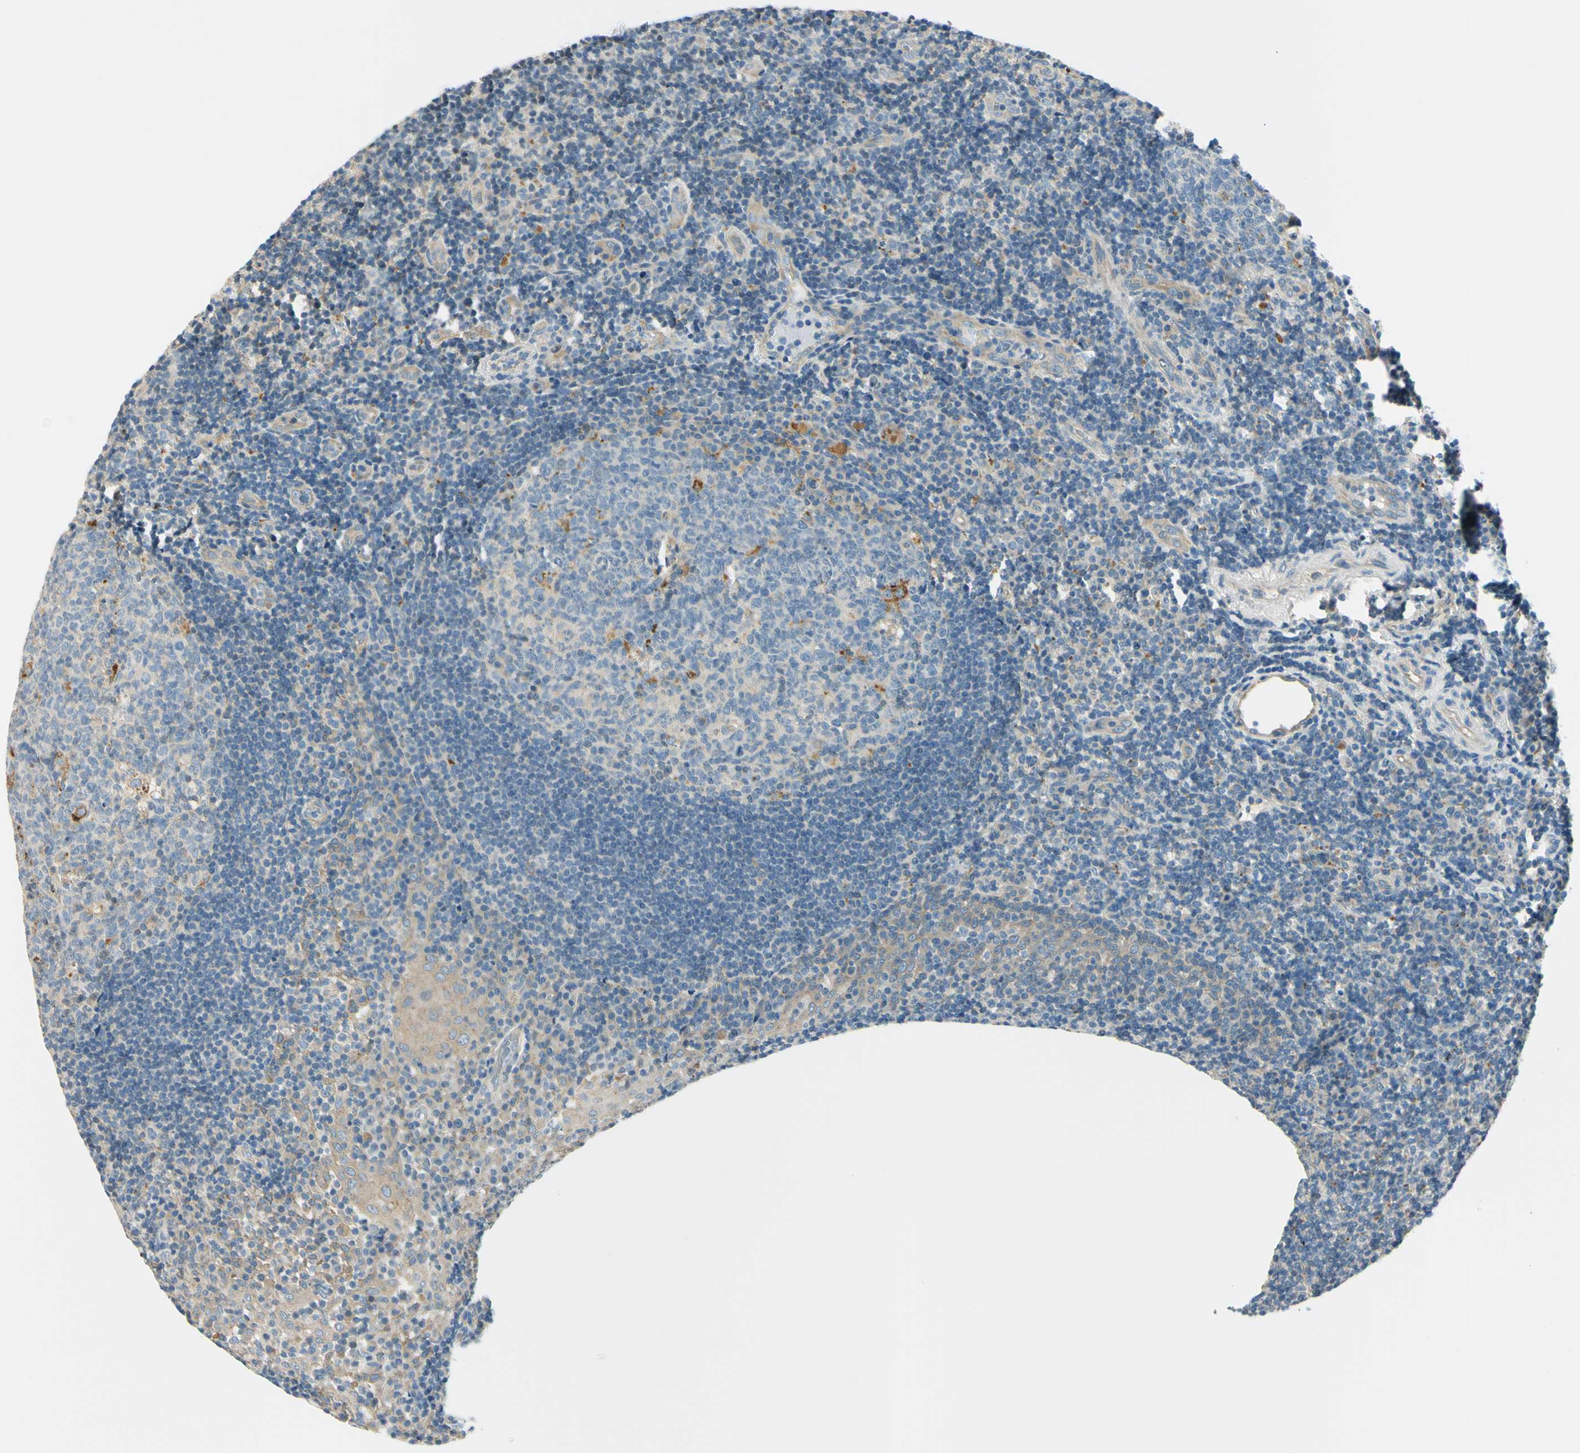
{"staining": {"intensity": "moderate", "quantity": "<25%", "location": "cytoplasmic/membranous"}, "tissue": "tonsil", "cell_type": "Germinal center cells", "image_type": "normal", "snomed": [{"axis": "morphology", "description": "Normal tissue, NOS"}, {"axis": "topography", "description": "Tonsil"}], "caption": "Immunohistochemistry (IHC) photomicrograph of unremarkable tonsil: tonsil stained using immunohistochemistry displays low levels of moderate protein expression localized specifically in the cytoplasmic/membranous of germinal center cells, appearing as a cytoplasmic/membranous brown color.", "gene": "LAMA3", "patient": {"sex": "female", "age": 40}}